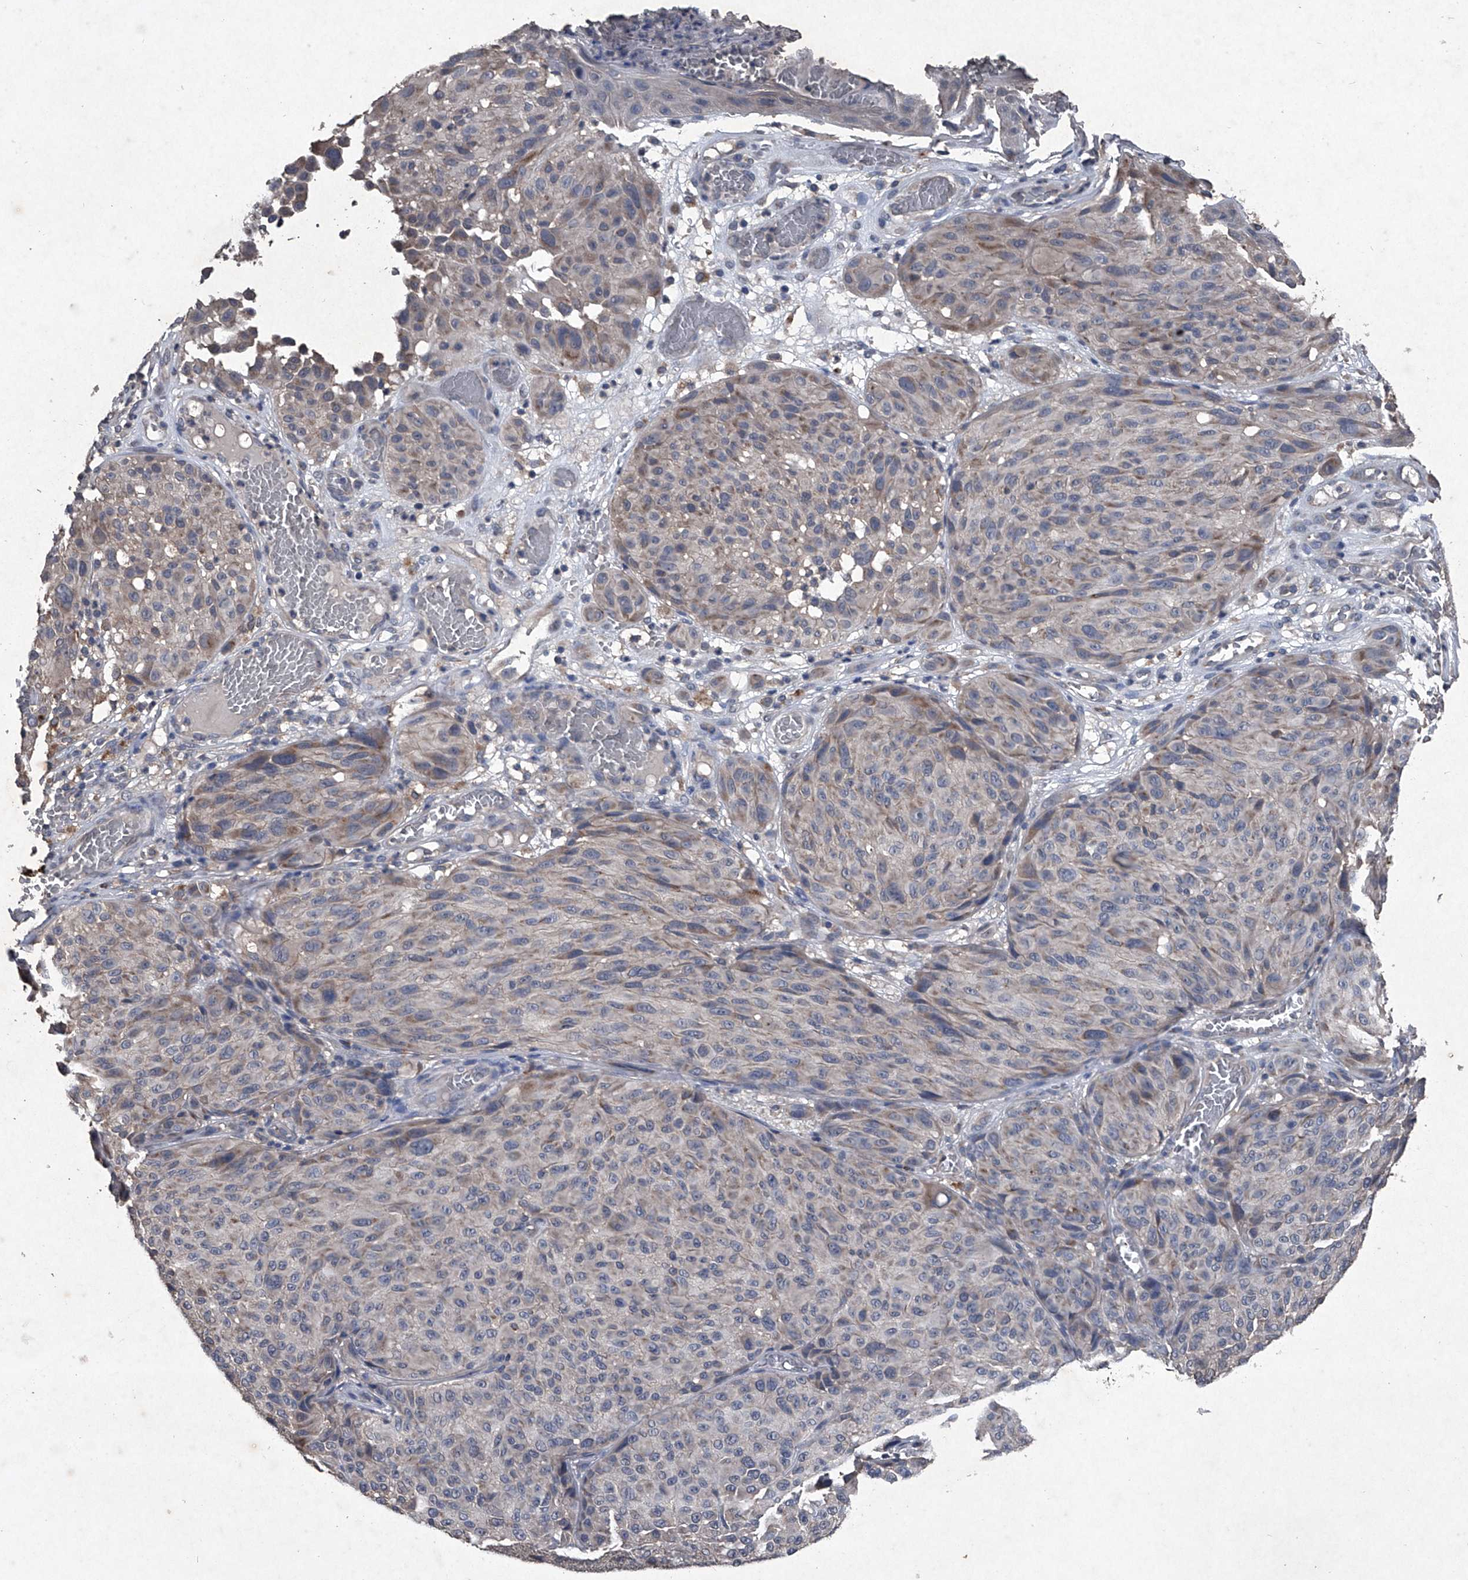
{"staining": {"intensity": "weak", "quantity": "<25%", "location": "cytoplasmic/membranous"}, "tissue": "melanoma", "cell_type": "Tumor cells", "image_type": "cancer", "snomed": [{"axis": "morphology", "description": "Malignant melanoma, NOS"}, {"axis": "topography", "description": "Skin"}], "caption": "A micrograph of melanoma stained for a protein displays no brown staining in tumor cells.", "gene": "MAPKAP1", "patient": {"sex": "male", "age": 83}}